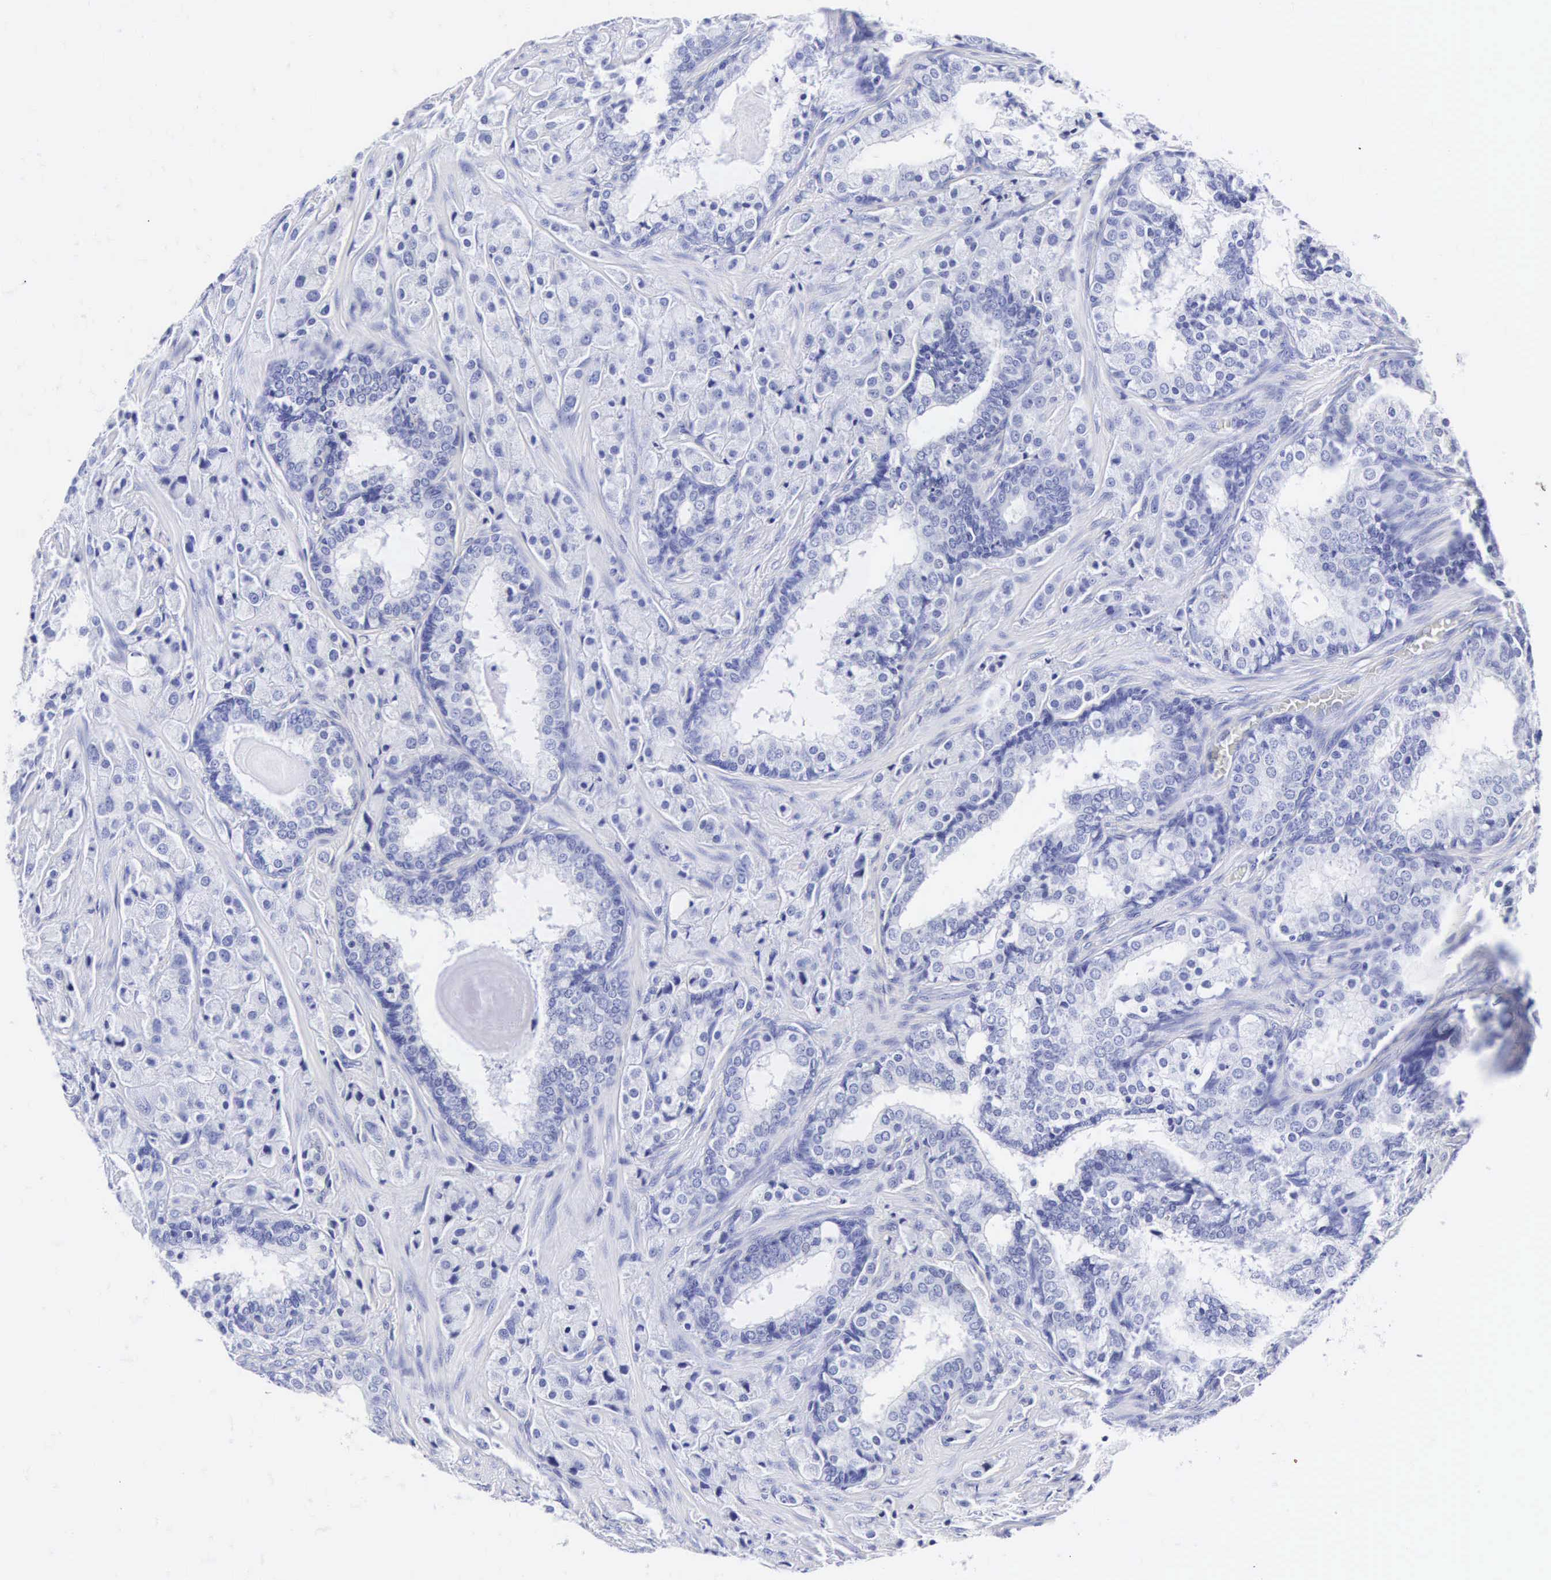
{"staining": {"intensity": "negative", "quantity": "none", "location": "none"}, "tissue": "prostate cancer", "cell_type": "Tumor cells", "image_type": "cancer", "snomed": [{"axis": "morphology", "description": "Adenocarcinoma, Medium grade"}, {"axis": "topography", "description": "Prostate"}], "caption": "Immunohistochemical staining of prostate cancer shows no significant expression in tumor cells.", "gene": "INS", "patient": {"sex": "male", "age": 70}}